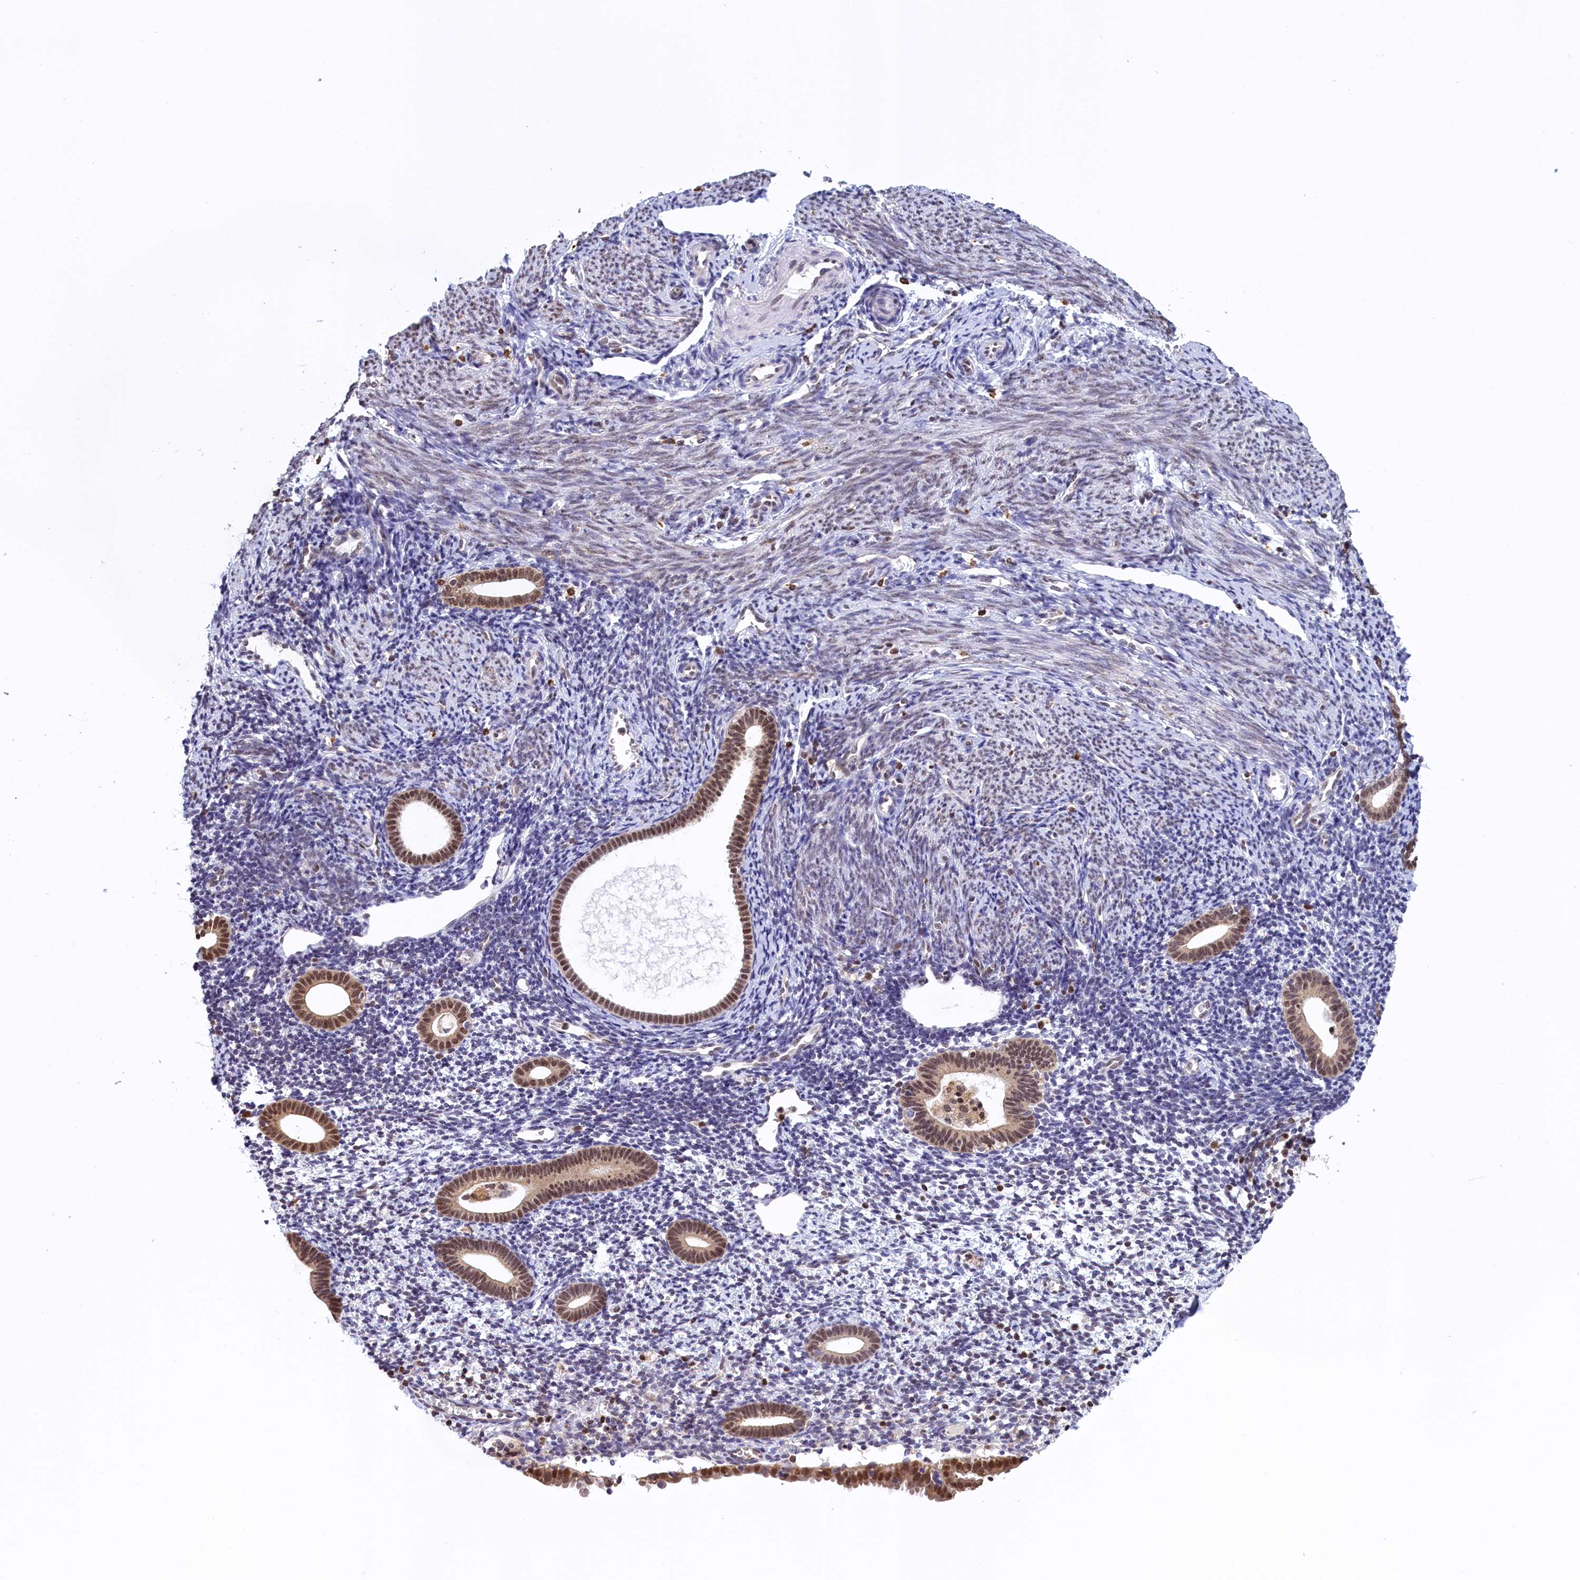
{"staining": {"intensity": "negative", "quantity": "none", "location": "none"}, "tissue": "endometrium", "cell_type": "Cells in endometrial stroma", "image_type": "normal", "snomed": [{"axis": "morphology", "description": "Normal tissue, NOS"}, {"axis": "topography", "description": "Endometrium"}], "caption": "Immunohistochemical staining of benign human endometrium shows no significant staining in cells in endometrial stroma.", "gene": "IZUMO2", "patient": {"sex": "female", "age": 56}}